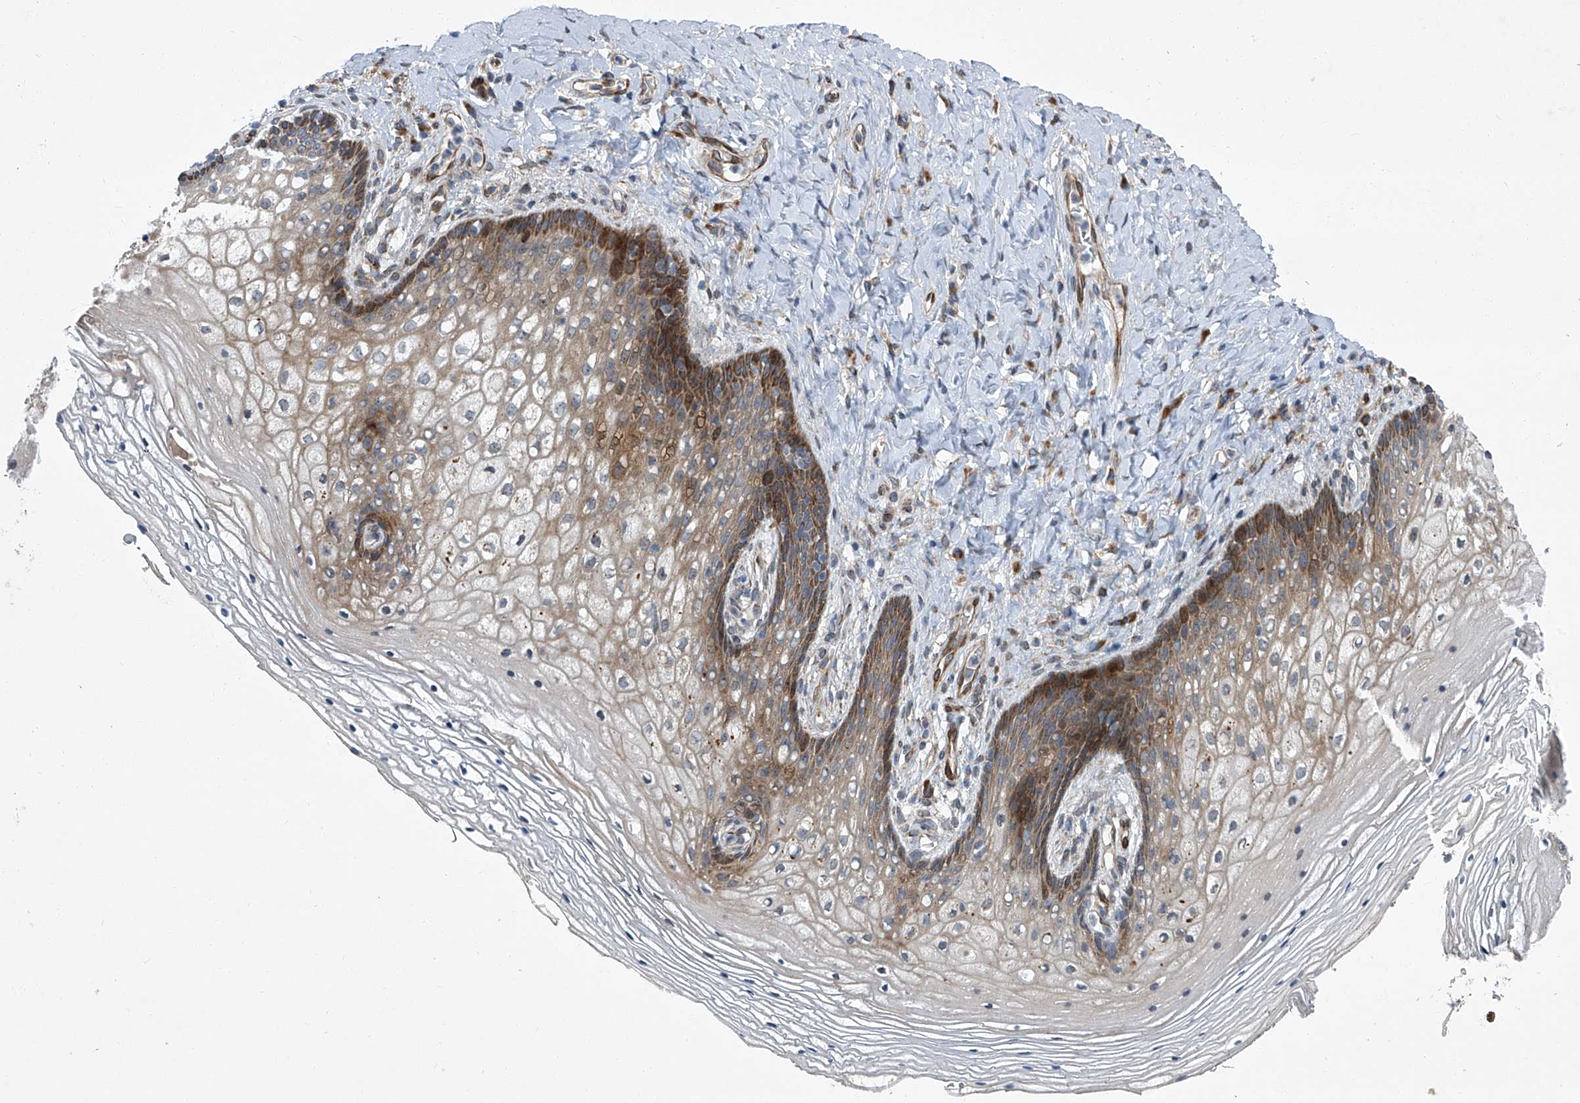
{"staining": {"intensity": "moderate", "quantity": ">75%", "location": "cytoplasmic/membranous"}, "tissue": "vagina", "cell_type": "Squamous epithelial cells", "image_type": "normal", "snomed": [{"axis": "morphology", "description": "Normal tissue, NOS"}, {"axis": "topography", "description": "Vagina"}], "caption": "This image shows immunohistochemistry (IHC) staining of unremarkable human vagina, with medium moderate cytoplasmic/membranous staining in approximately >75% of squamous epithelial cells.", "gene": "GPR132", "patient": {"sex": "female", "age": 60}}